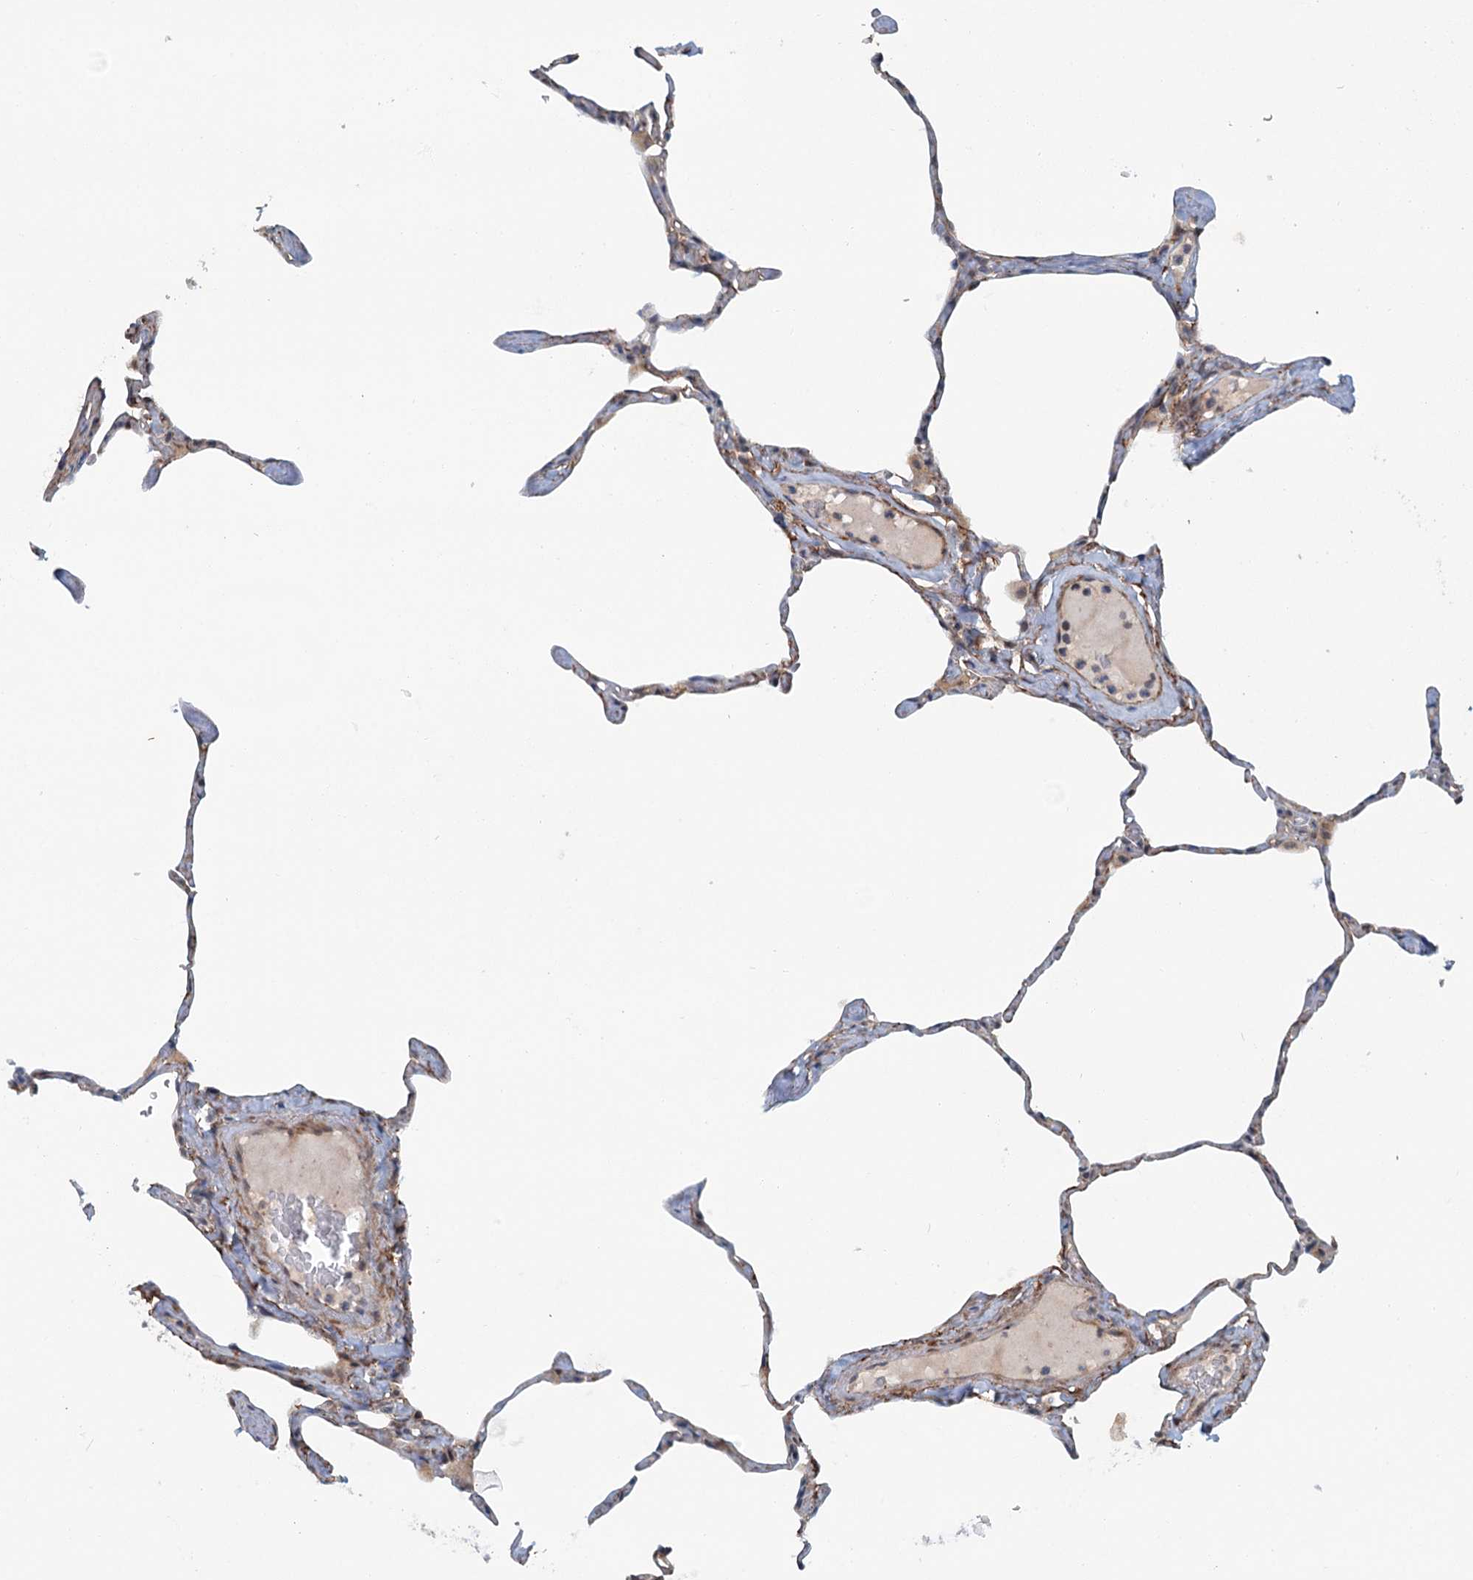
{"staining": {"intensity": "weak", "quantity": "25%-75%", "location": "cytoplasmic/membranous"}, "tissue": "lung", "cell_type": "Alveolar cells", "image_type": "normal", "snomed": [{"axis": "morphology", "description": "Normal tissue, NOS"}, {"axis": "topography", "description": "Lung"}], "caption": "Protein expression analysis of unremarkable lung exhibits weak cytoplasmic/membranous positivity in about 25%-75% of alveolar cells. Nuclei are stained in blue.", "gene": "TAS2R42", "patient": {"sex": "male", "age": 65}}